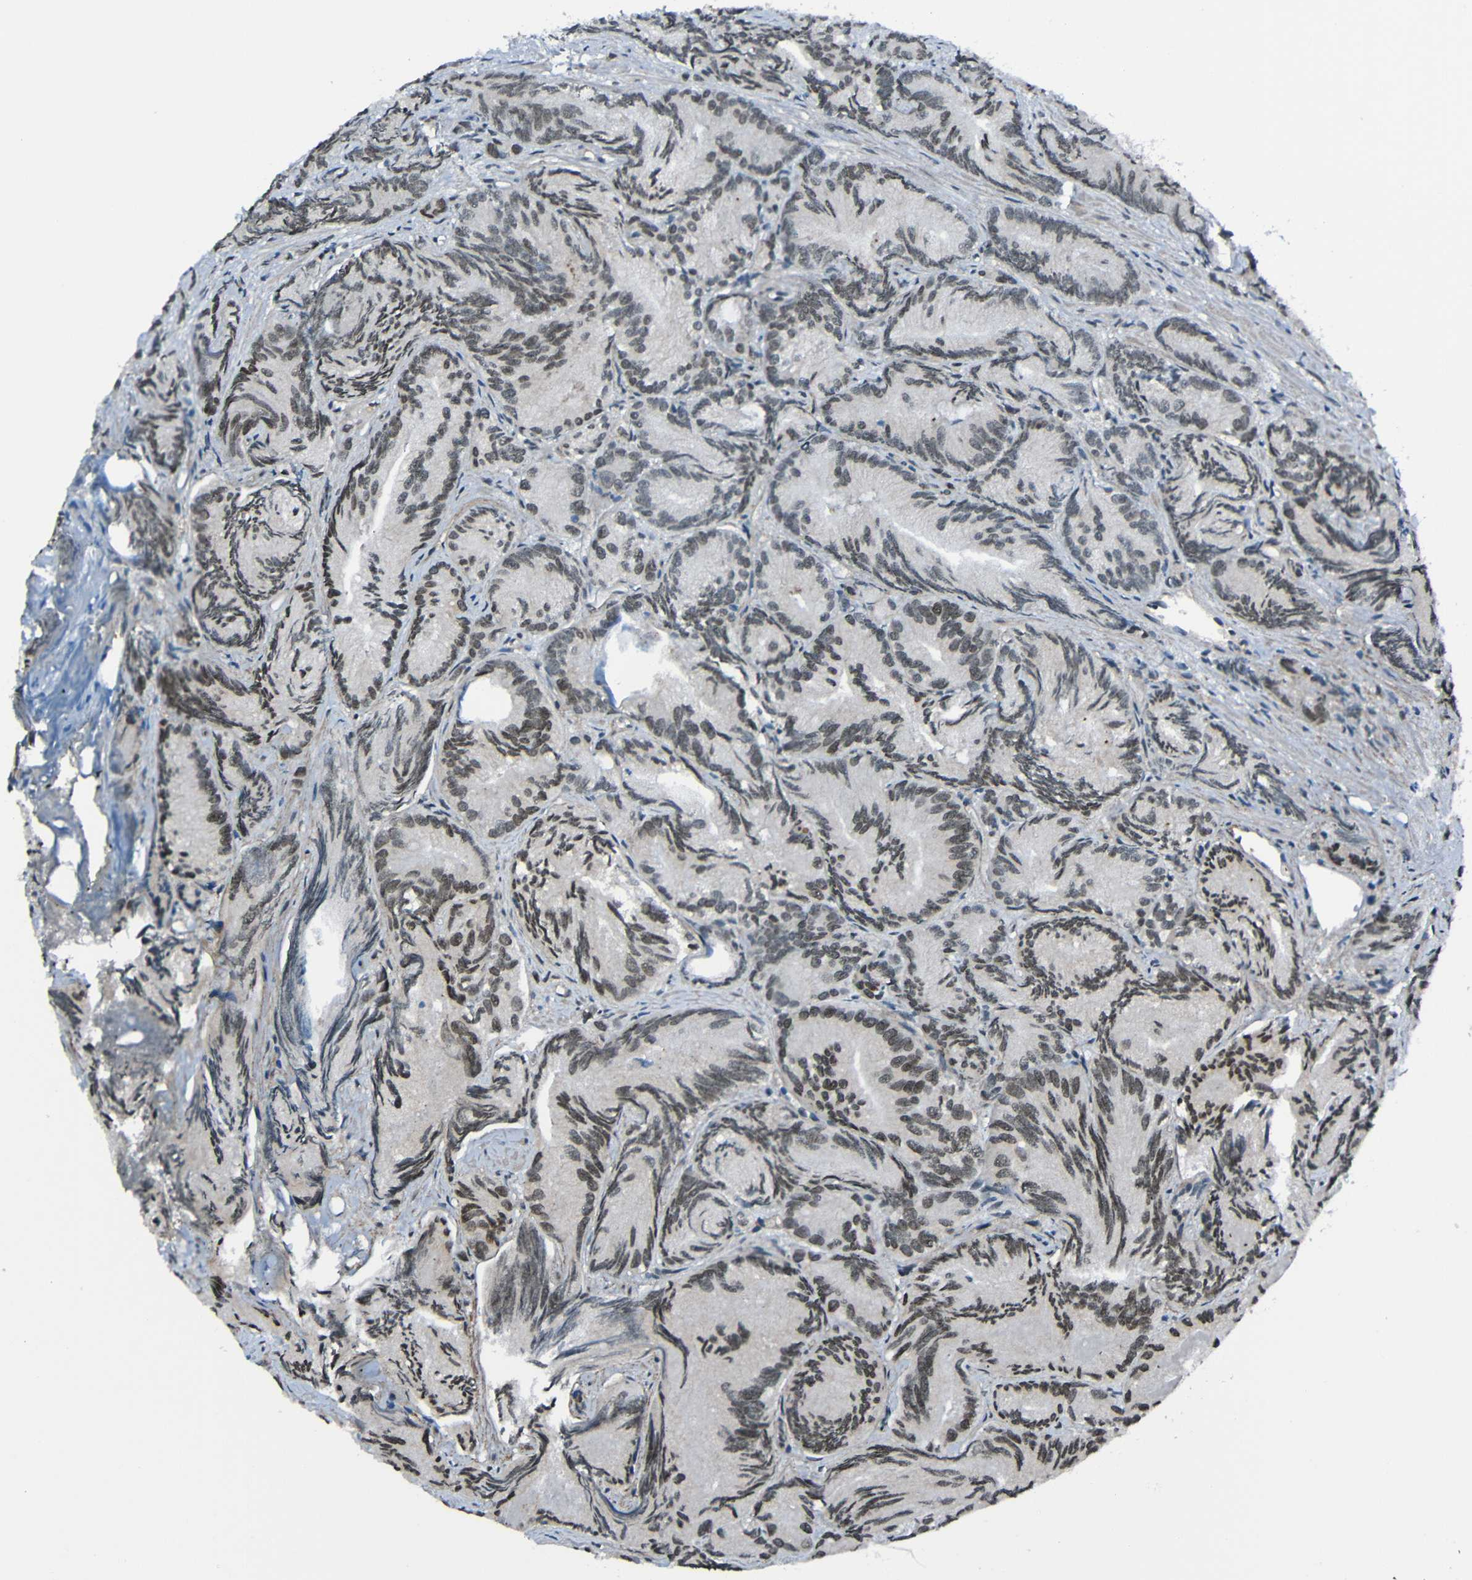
{"staining": {"intensity": "negative", "quantity": "none", "location": "none"}, "tissue": "prostate cancer", "cell_type": "Tumor cells", "image_type": "cancer", "snomed": [{"axis": "morphology", "description": "Adenocarcinoma, Low grade"}, {"axis": "topography", "description": "Prostate"}], "caption": "Immunohistochemistry (IHC) image of neoplastic tissue: low-grade adenocarcinoma (prostate) stained with DAB displays no significant protein expression in tumor cells.", "gene": "LGR5", "patient": {"sex": "male", "age": 89}}